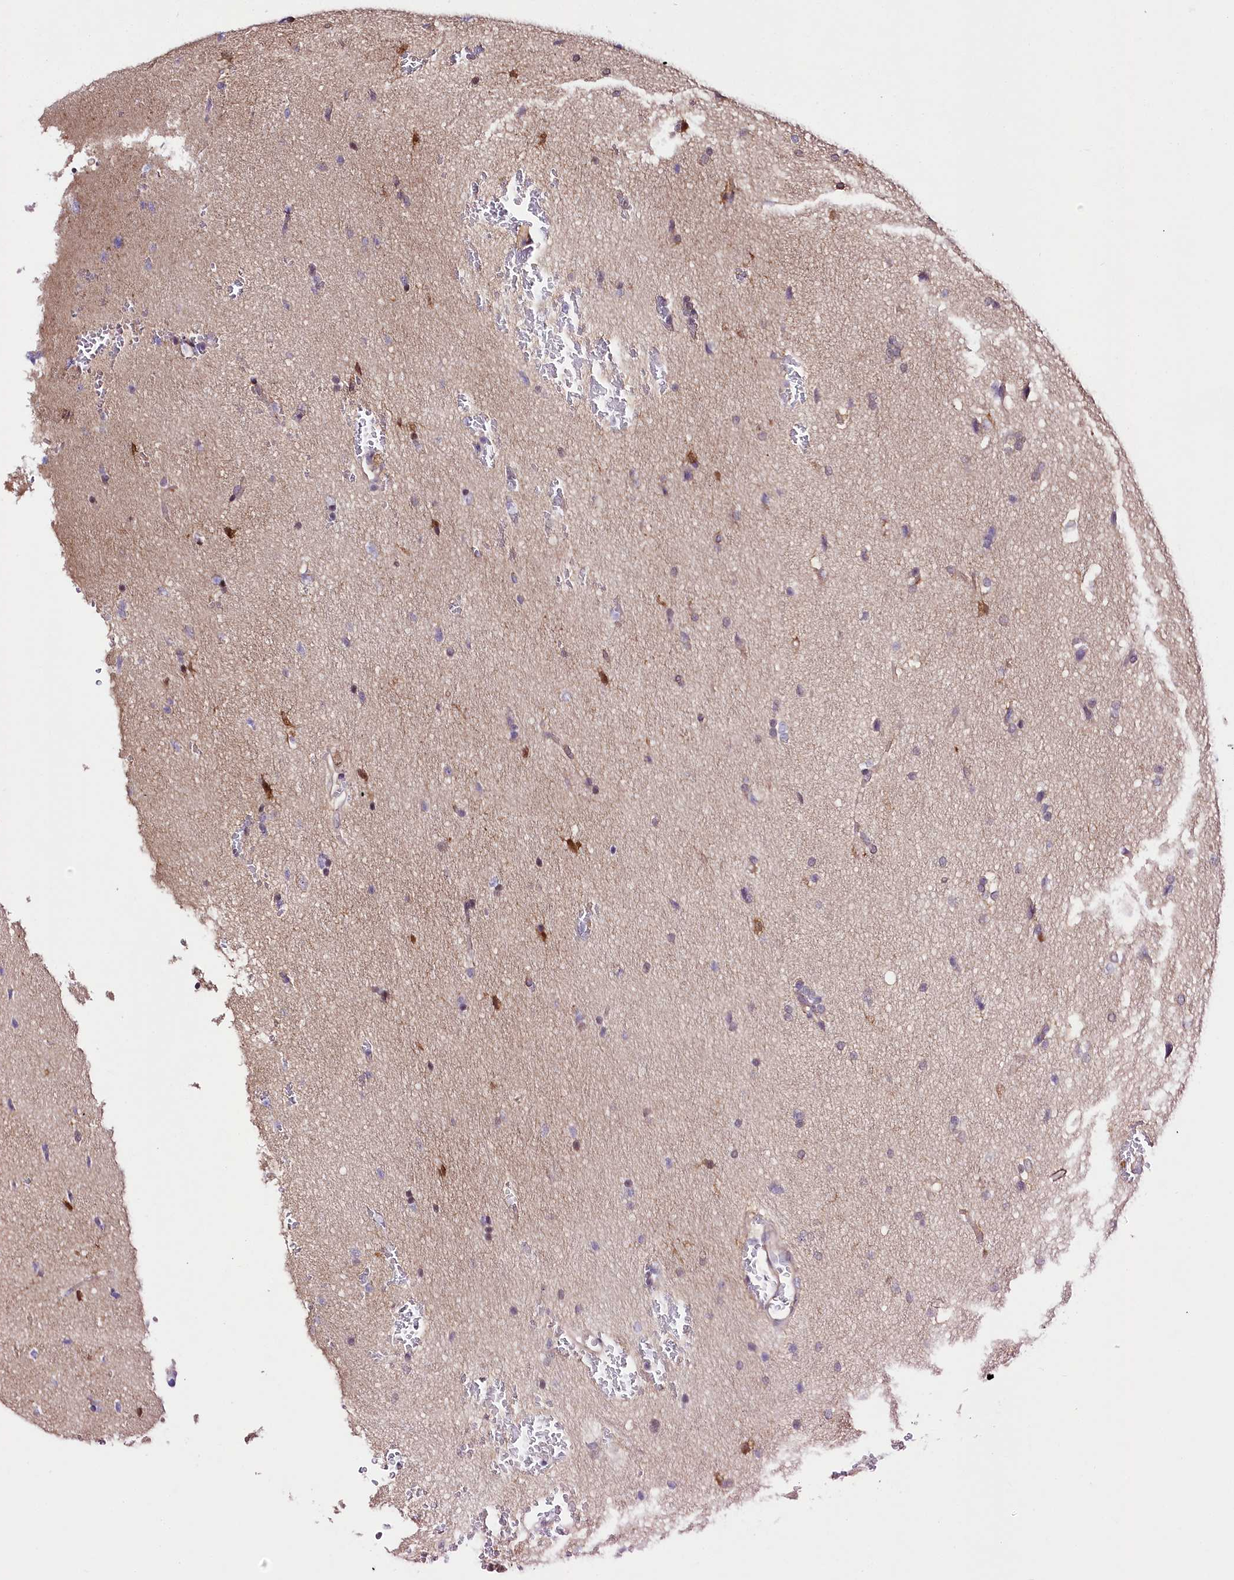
{"staining": {"intensity": "weak", "quantity": "25%-75%", "location": "cytoplasmic/membranous"}, "tissue": "glioma", "cell_type": "Tumor cells", "image_type": "cancer", "snomed": [{"axis": "morphology", "description": "Glioma, malignant, Low grade"}, {"axis": "topography", "description": "Brain"}], "caption": "Protein expression analysis of human malignant glioma (low-grade) reveals weak cytoplasmic/membranous expression in about 25%-75% of tumor cells. Nuclei are stained in blue.", "gene": "UGP2", "patient": {"sex": "female", "age": 37}}